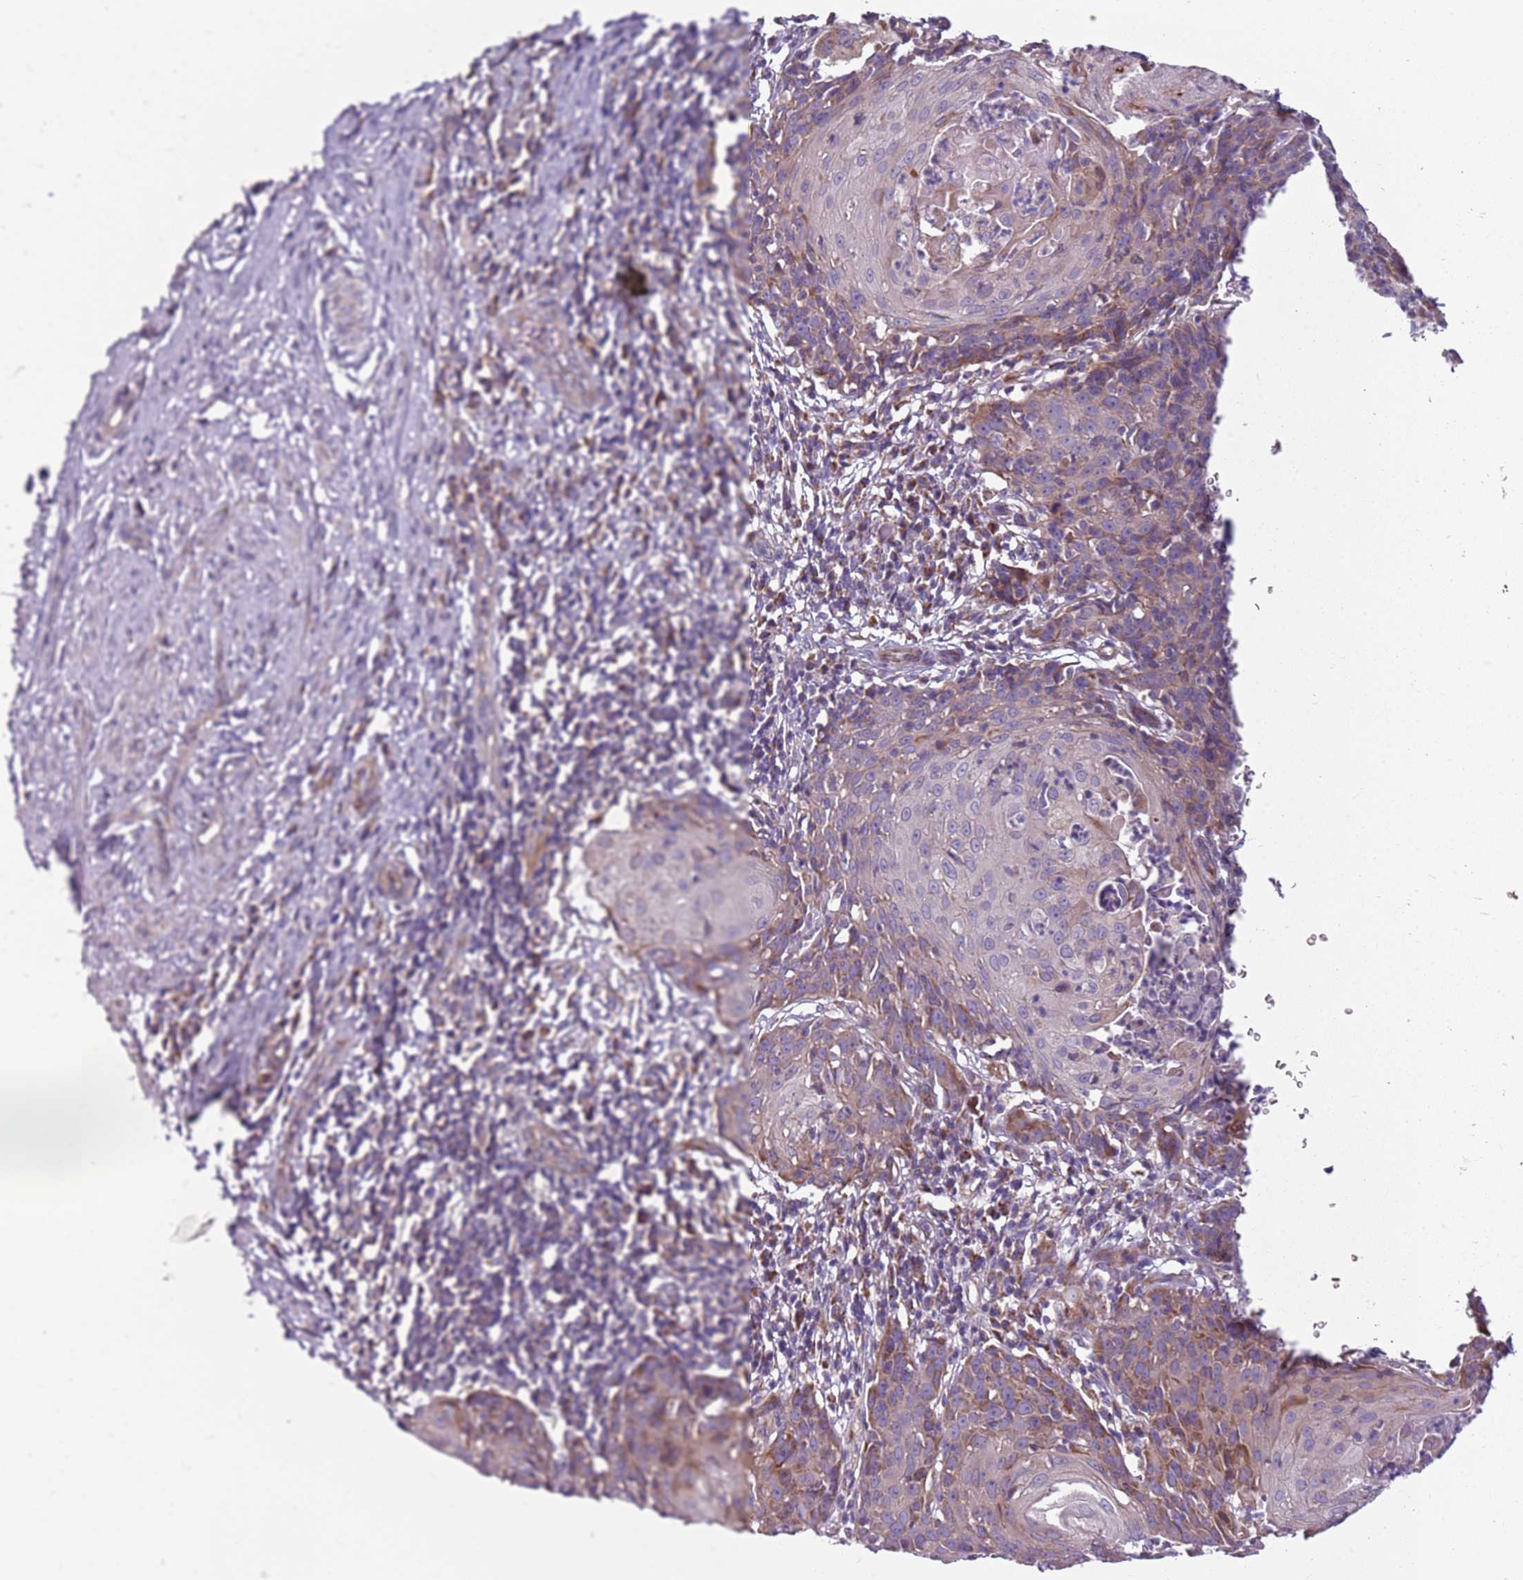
{"staining": {"intensity": "moderate", "quantity": "<25%", "location": "cytoplasmic/membranous"}, "tissue": "cervical cancer", "cell_type": "Tumor cells", "image_type": "cancer", "snomed": [{"axis": "morphology", "description": "Squamous cell carcinoma, NOS"}, {"axis": "topography", "description": "Cervix"}], "caption": "There is low levels of moderate cytoplasmic/membranous staining in tumor cells of squamous cell carcinoma (cervical), as demonstrated by immunohistochemical staining (brown color).", "gene": "TMEM200C", "patient": {"sex": "female", "age": 50}}